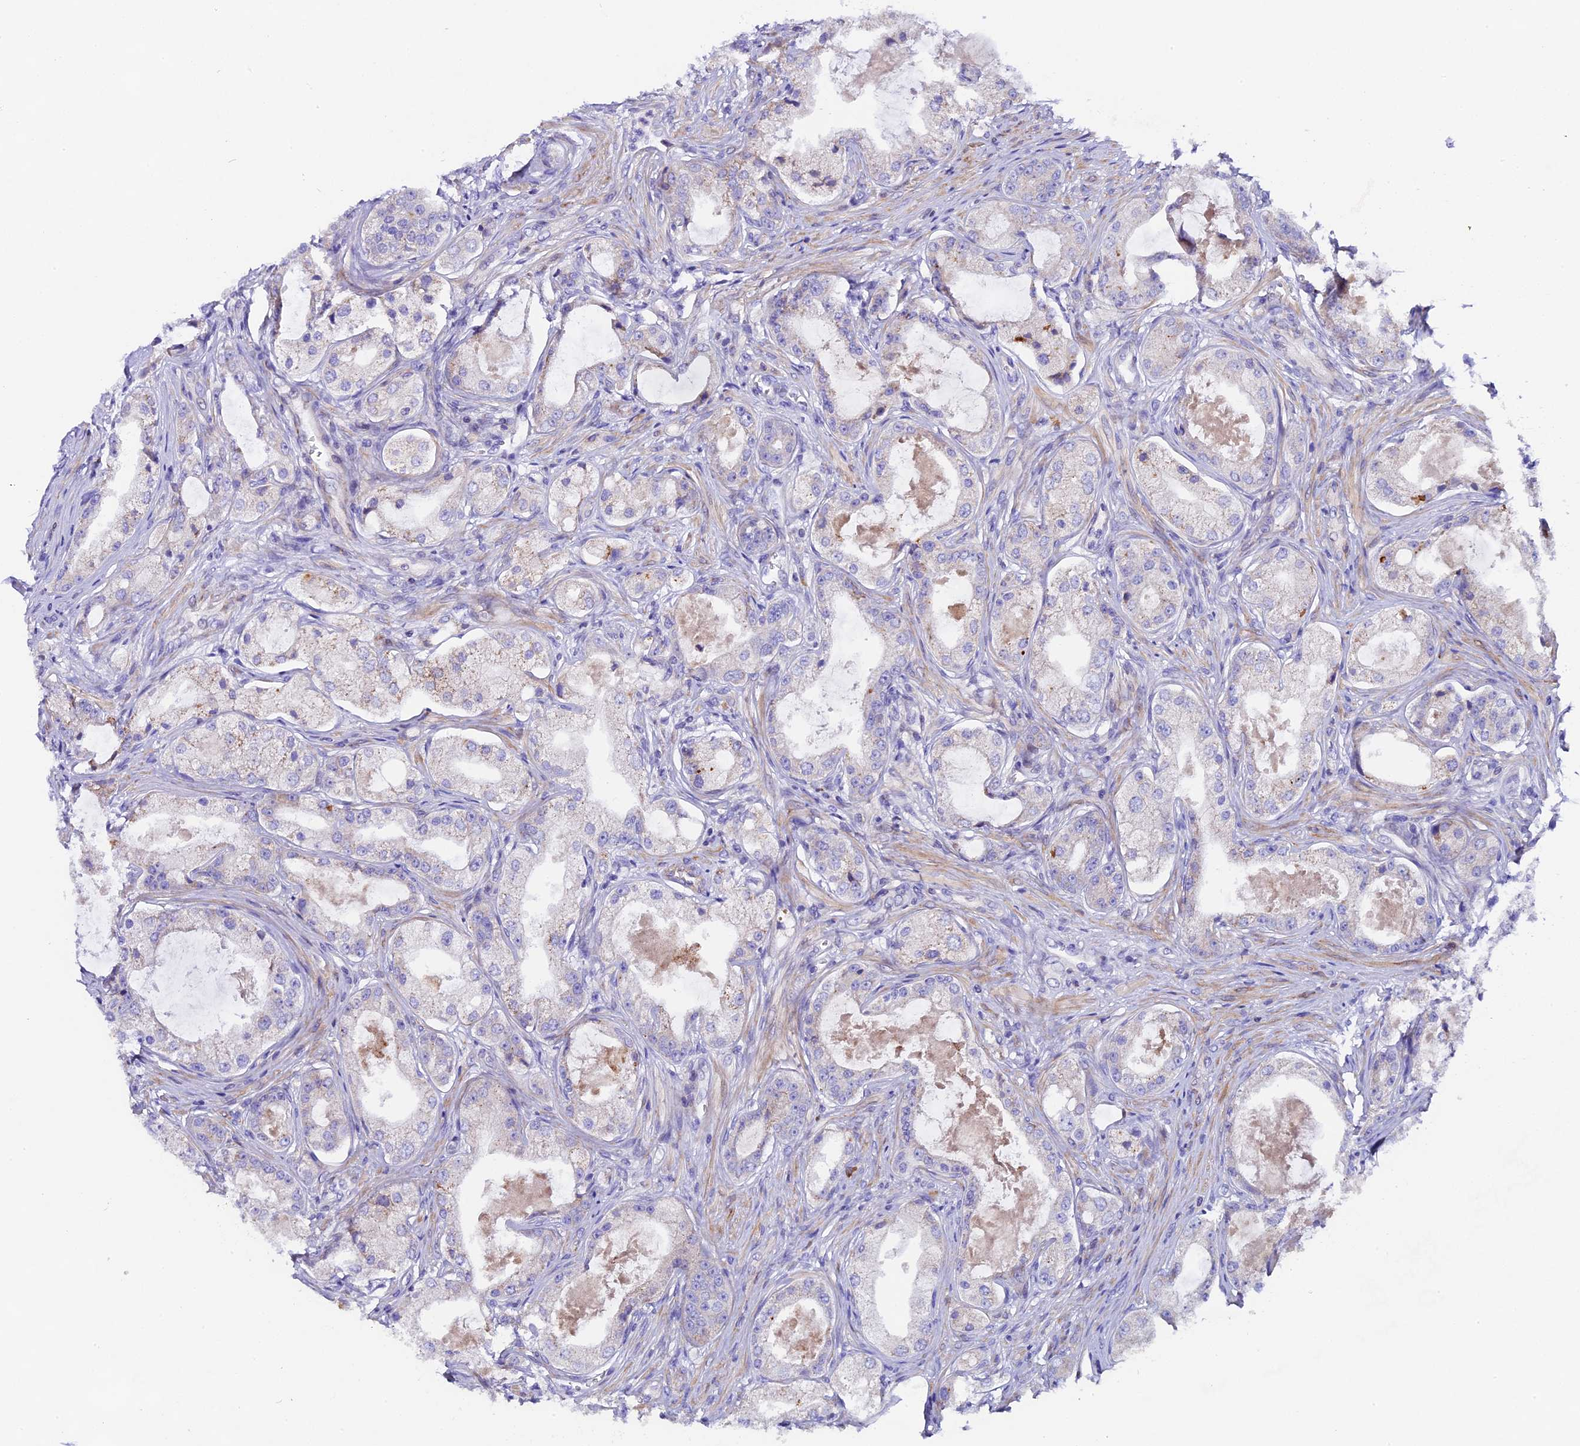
{"staining": {"intensity": "weak", "quantity": "25%-75%", "location": "cytoplasmic/membranous"}, "tissue": "prostate cancer", "cell_type": "Tumor cells", "image_type": "cancer", "snomed": [{"axis": "morphology", "description": "Adenocarcinoma, Low grade"}, {"axis": "topography", "description": "Prostate"}], "caption": "Brown immunohistochemical staining in human prostate adenocarcinoma (low-grade) exhibits weak cytoplasmic/membranous expression in approximately 25%-75% of tumor cells. (brown staining indicates protein expression, while blue staining denotes nuclei).", "gene": "PIGU", "patient": {"sex": "male", "age": 68}}